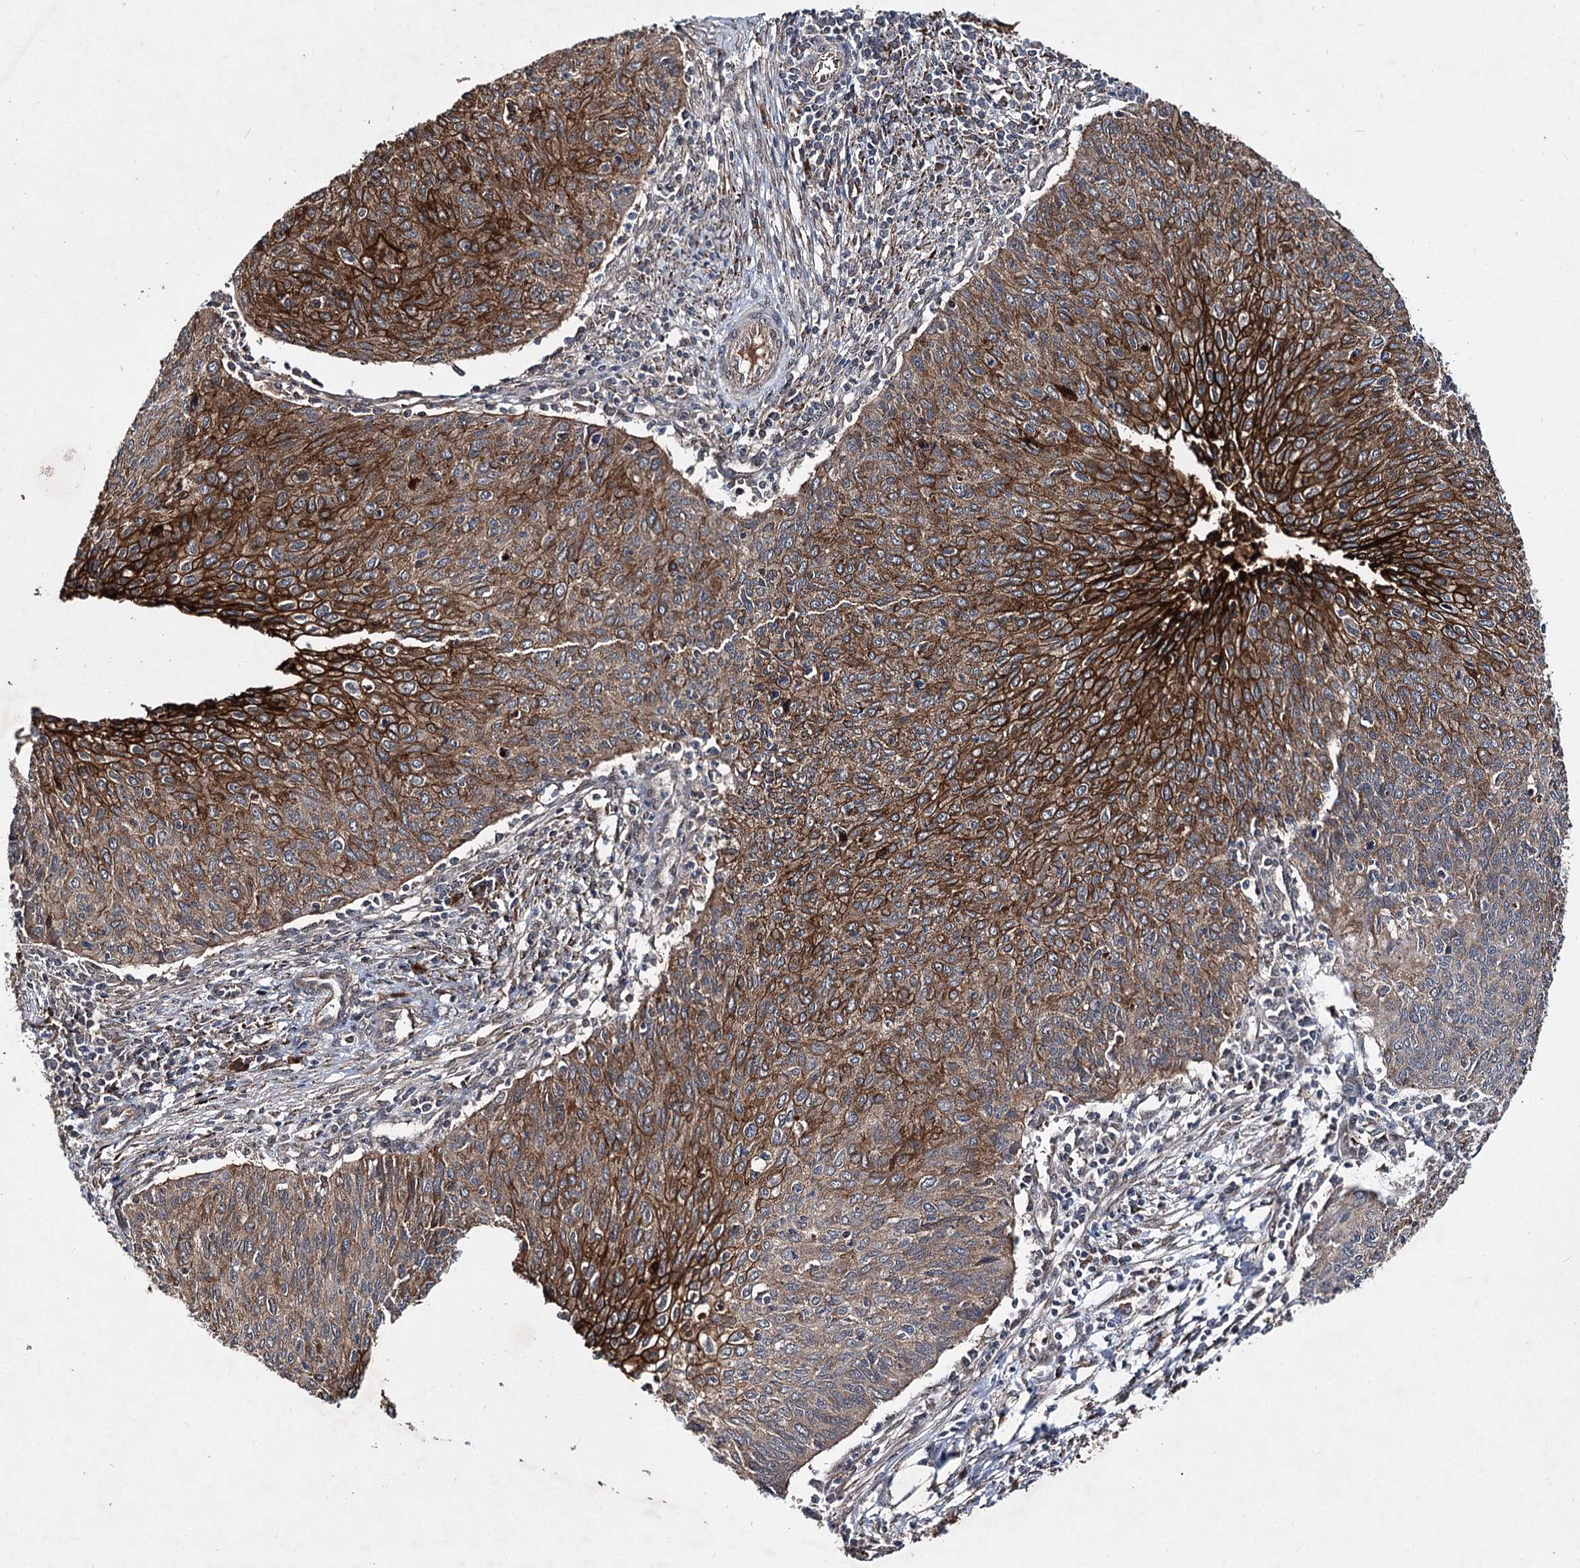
{"staining": {"intensity": "strong", "quantity": ">75%", "location": "cytoplasmic/membranous"}, "tissue": "cervical cancer", "cell_type": "Tumor cells", "image_type": "cancer", "snomed": [{"axis": "morphology", "description": "Squamous cell carcinoma, NOS"}, {"axis": "topography", "description": "Cervix"}], "caption": "This image exhibits cervical squamous cell carcinoma stained with IHC to label a protein in brown. The cytoplasmic/membranous of tumor cells show strong positivity for the protein. Nuclei are counter-stained blue.", "gene": "MSANTD2", "patient": {"sex": "female", "age": 38}}